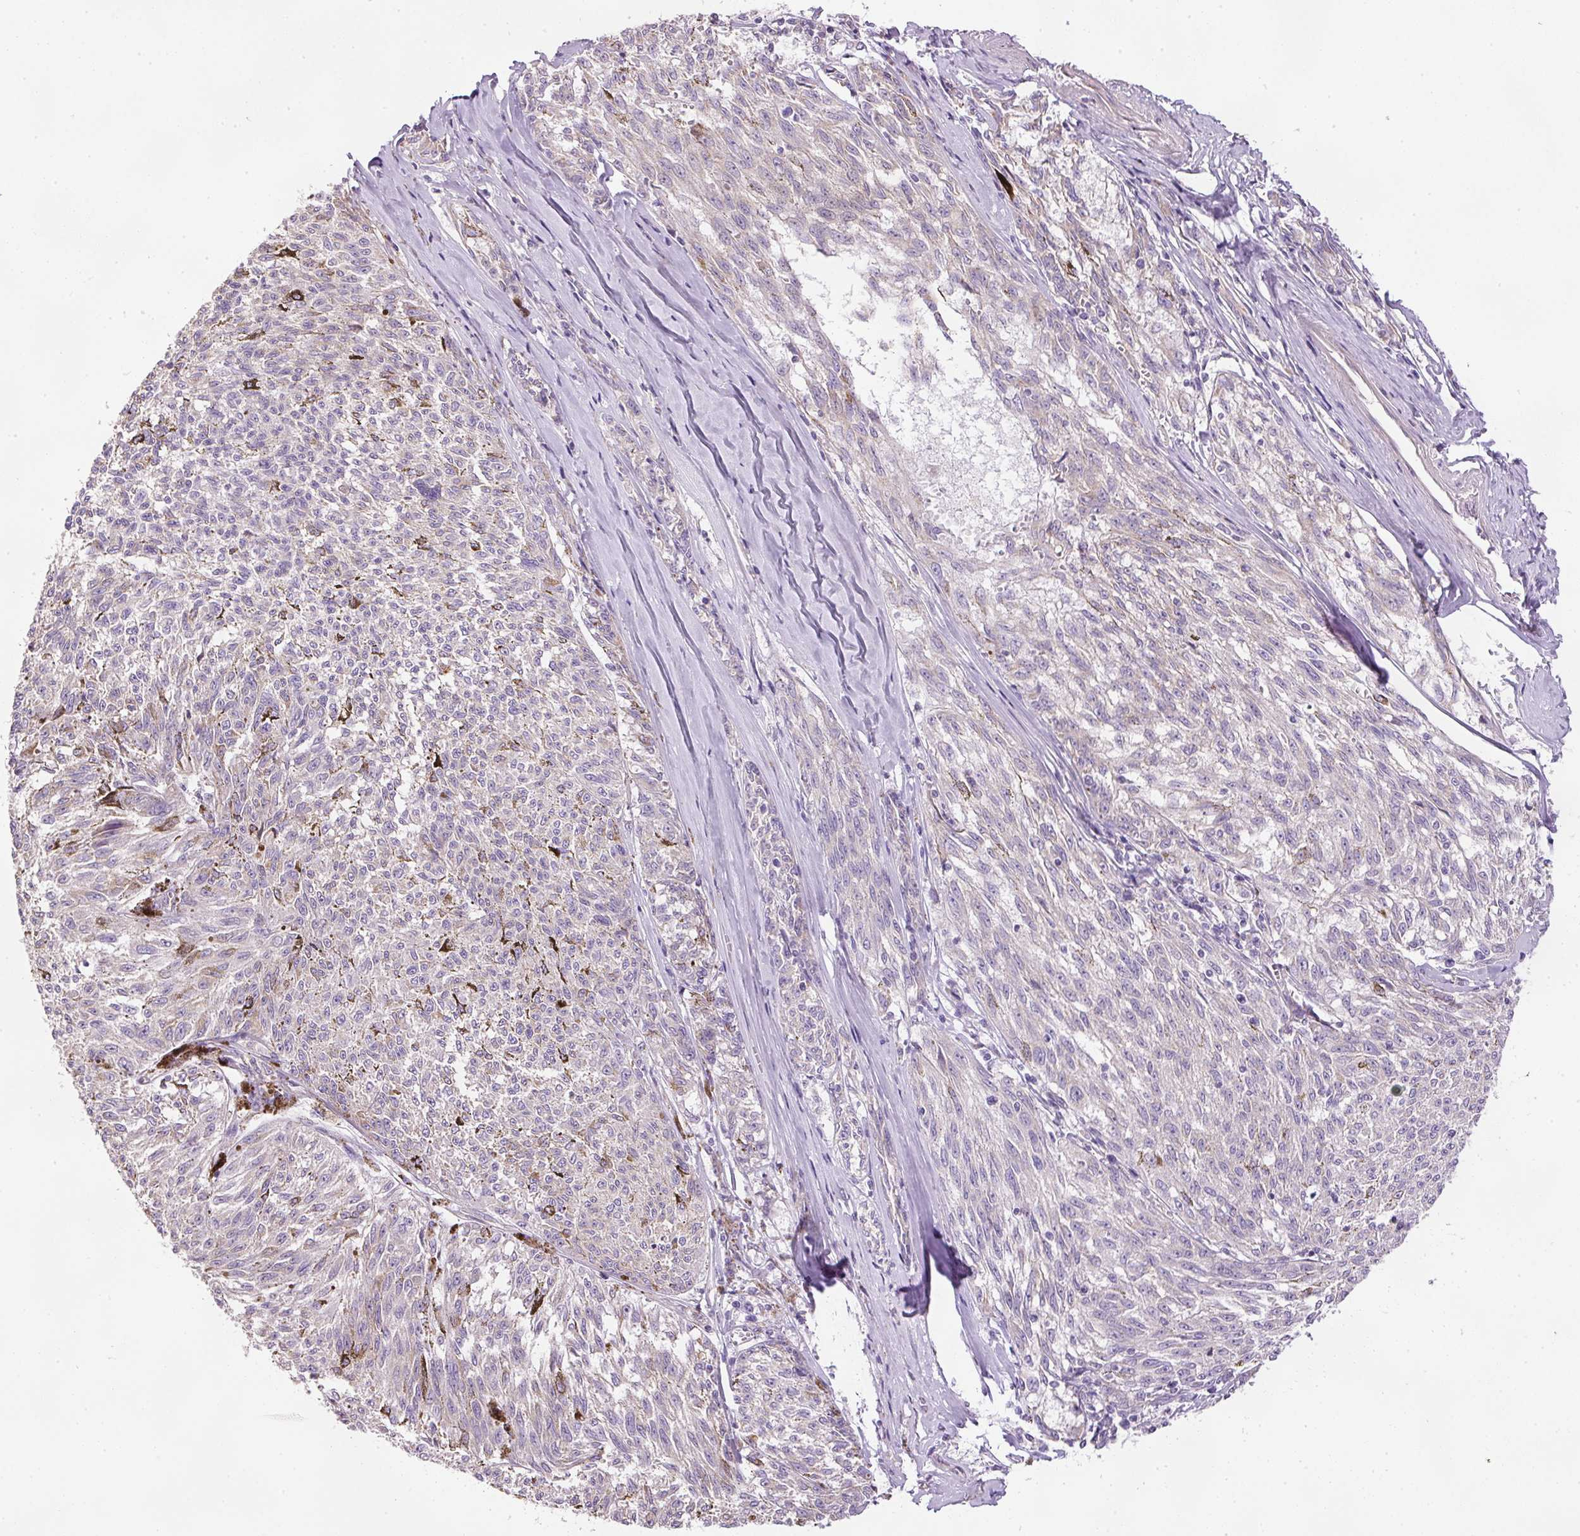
{"staining": {"intensity": "negative", "quantity": "none", "location": "none"}, "tissue": "melanoma", "cell_type": "Tumor cells", "image_type": "cancer", "snomed": [{"axis": "morphology", "description": "Malignant melanoma, NOS"}, {"axis": "topography", "description": "Skin"}], "caption": "This micrograph is of malignant melanoma stained with immunohistochemistry to label a protein in brown with the nuclei are counter-stained blue. There is no positivity in tumor cells. The staining is performed using DAB brown chromogen with nuclei counter-stained in using hematoxylin.", "gene": "KPNA5", "patient": {"sex": "female", "age": 72}}